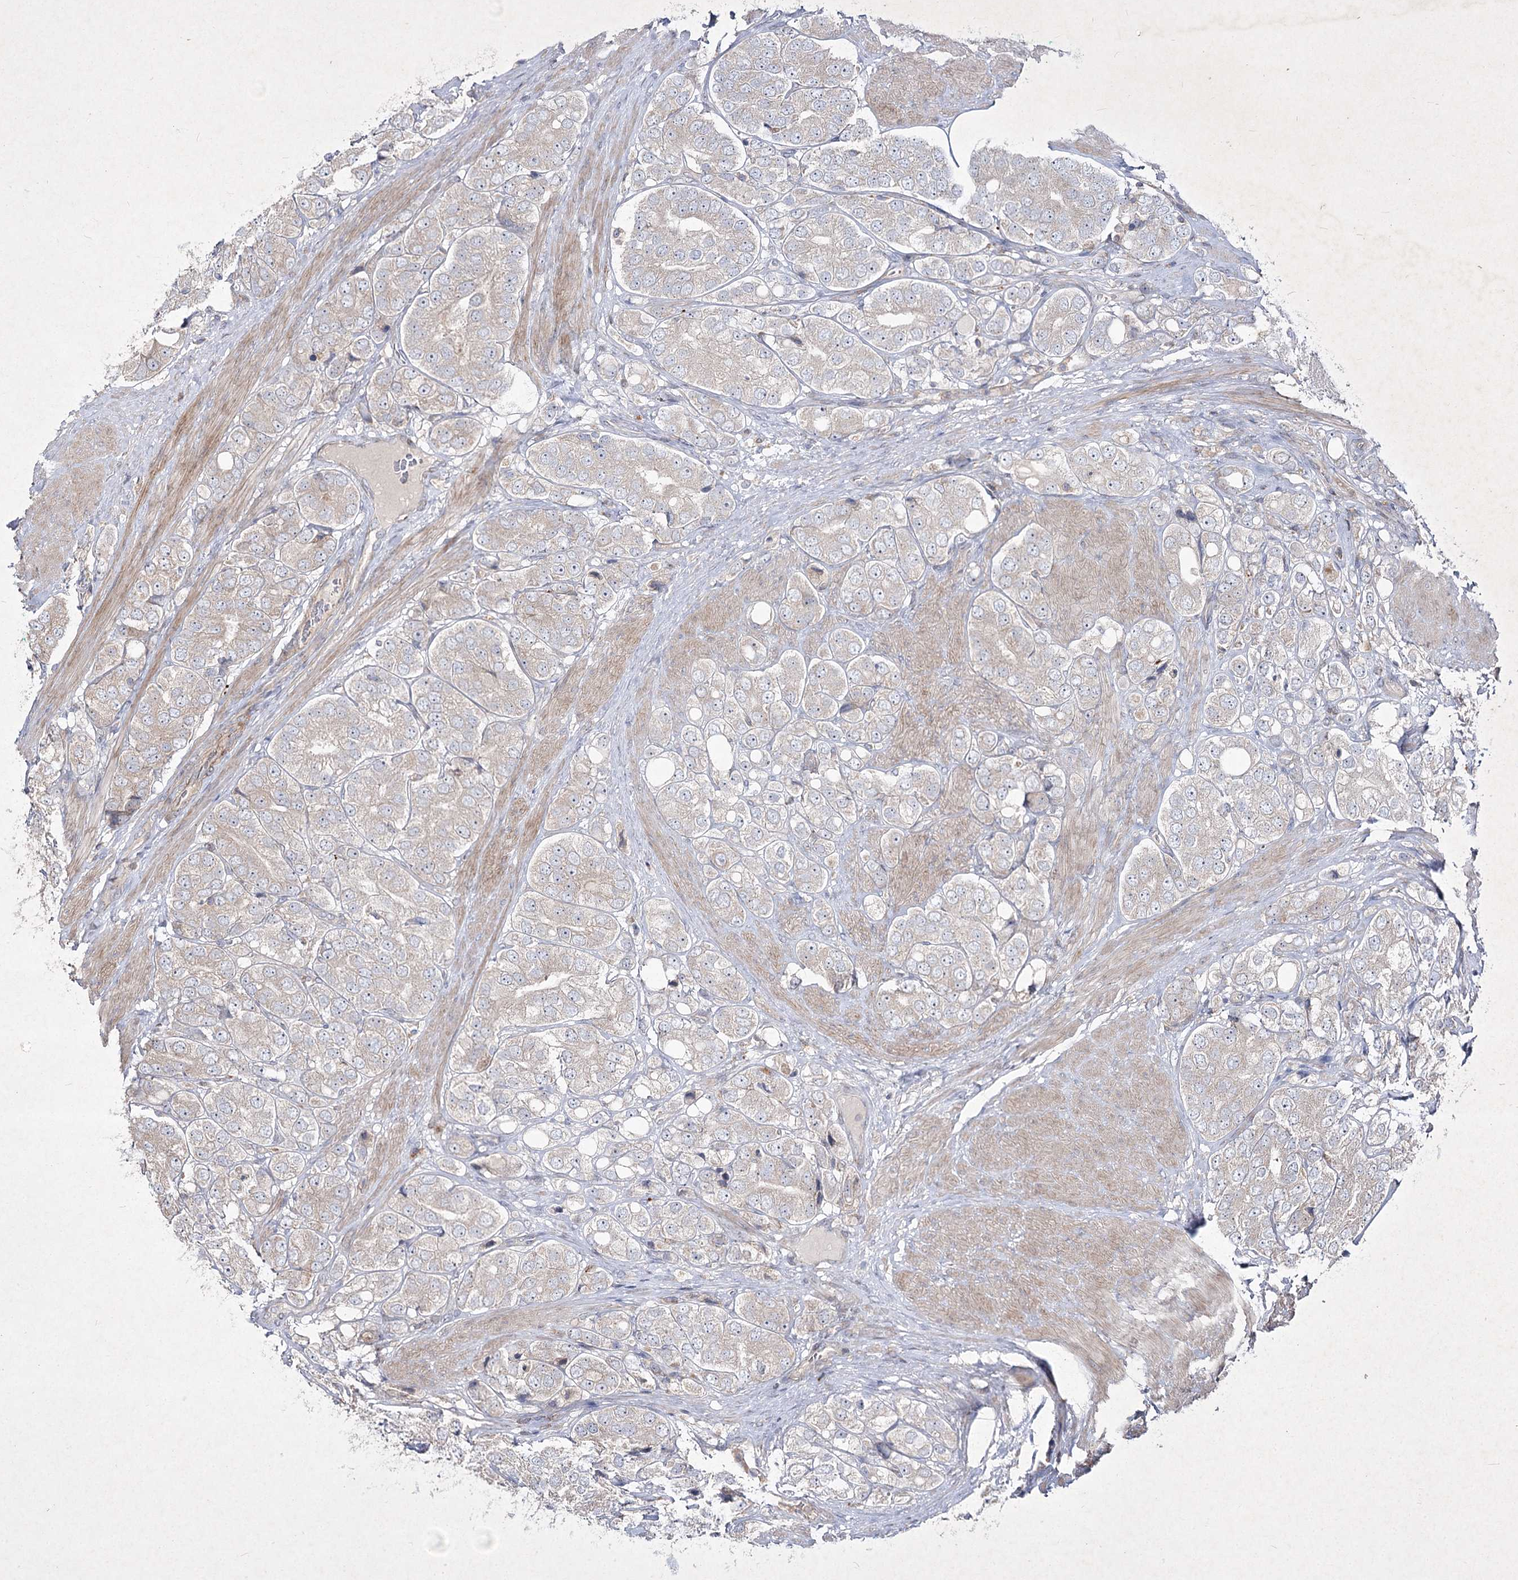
{"staining": {"intensity": "negative", "quantity": "none", "location": "none"}, "tissue": "prostate cancer", "cell_type": "Tumor cells", "image_type": "cancer", "snomed": [{"axis": "morphology", "description": "Adenocarcinoma, High grade"}, {"axis": "topography", "description": "Prostate"}], "caption": "IHC histopathology image of prostate cancer (high-grade adenocarcinoma) stained for a protein (brown), which demonstrates no expression in tumor cells. The staining was performed using DAB (3,3'-diaminobenzidine) to visualize the protein expression in brown, while the nuclei were stained in blue with hematoxylin (Magnification: 20x).", "gene": "CIB2", "patient": {"sex": "male", "age": 50}}